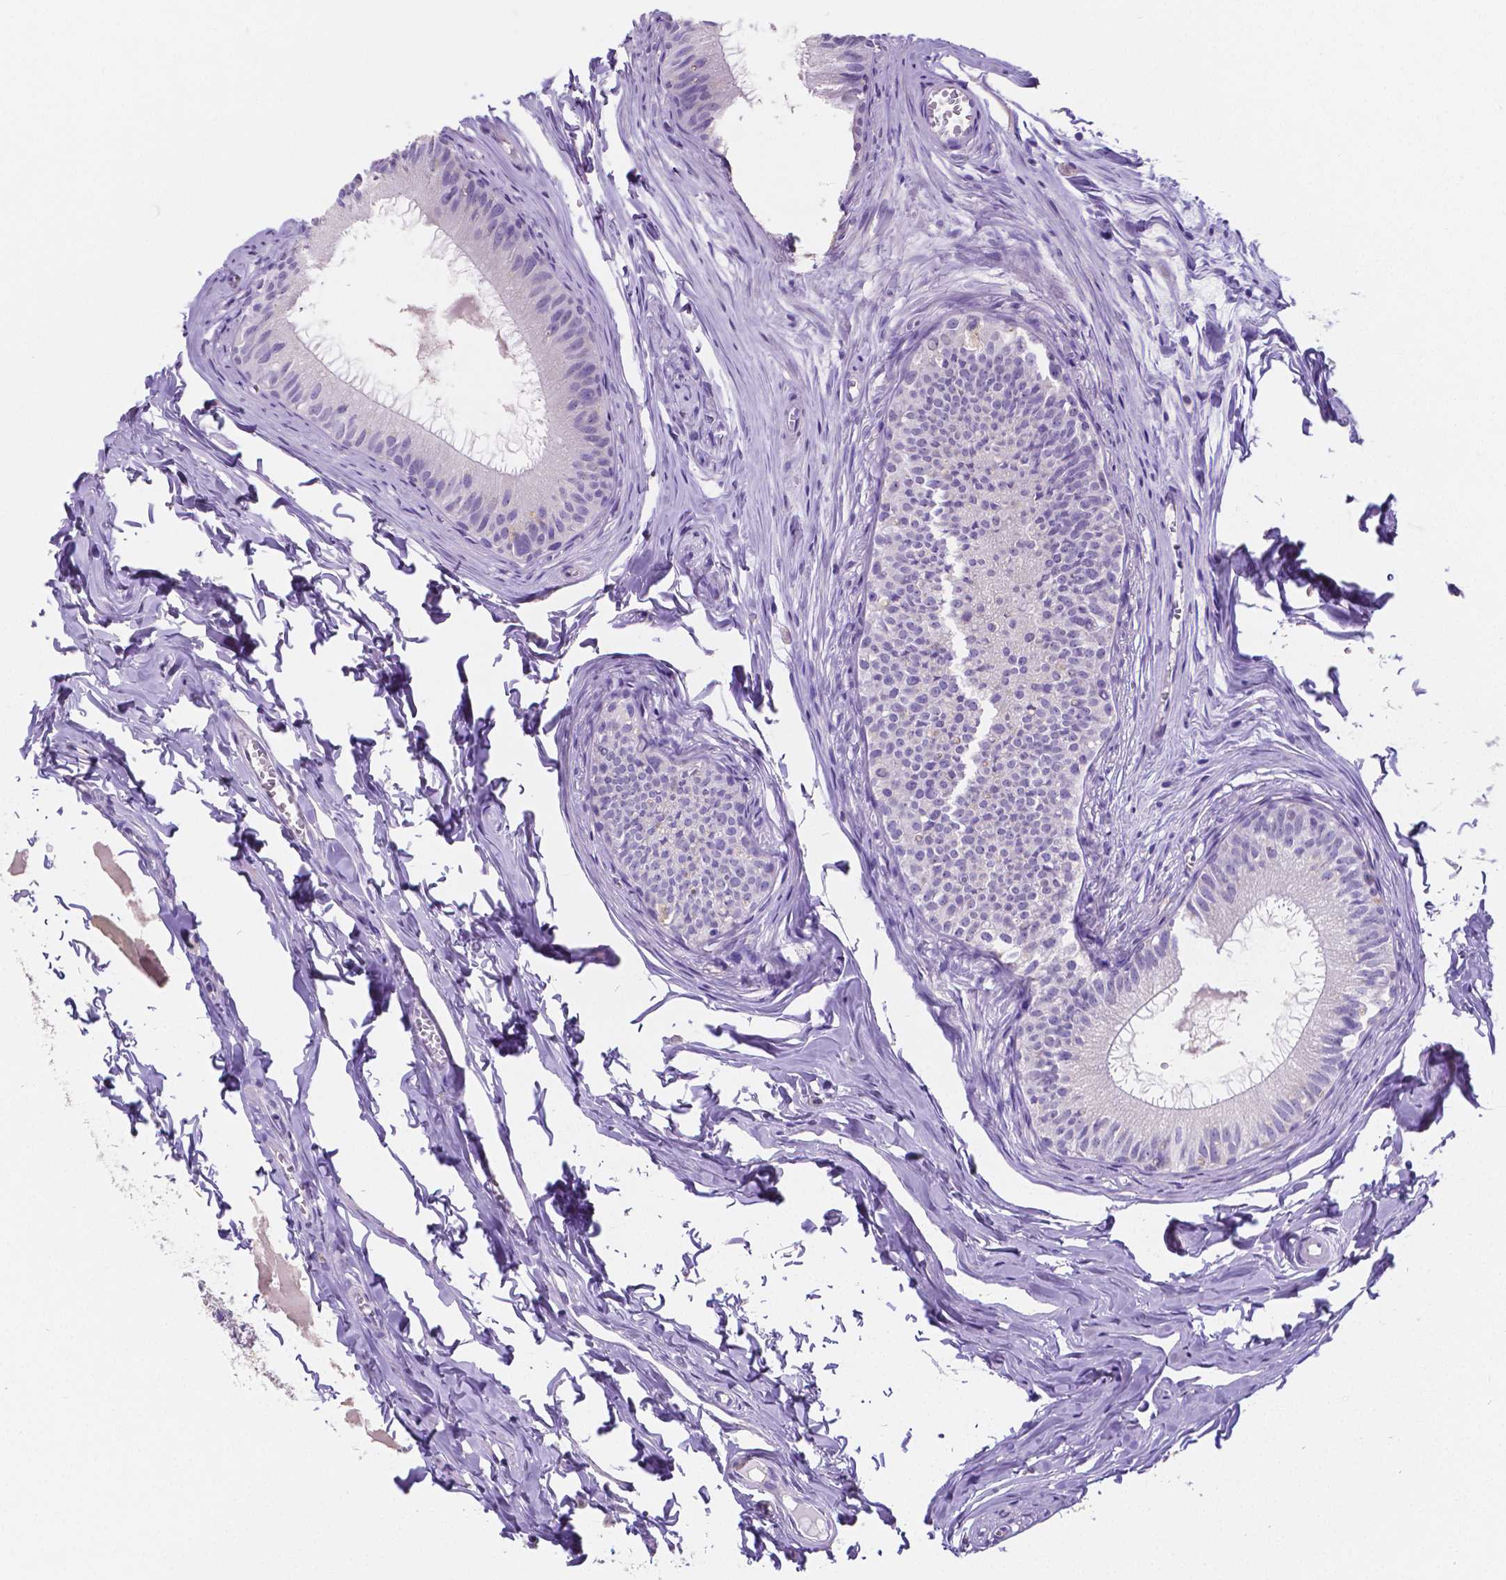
{"staining": {"intensity": "negative", "quantity": "none", "location": "none"}, "tissue": "epididymis", "cell_type": "Glandular cells", "image_type": "normal", "snomed": [{"axis": "morphology", "description": "Normal tissue, NOS"}, {"axis": "topography", "description": "Epididymis"}], "caption": "Epididymis was stained to show a protein in brown. There is no significant positivity in glandular cells. The staining was performed using DAB to visualize the protein expression in brown, while the nuclei were stained in blue with hematoxylin (Magnification: 20x).", "gene": "SATB2", "patient": {"sex": "male", "age": 45}}